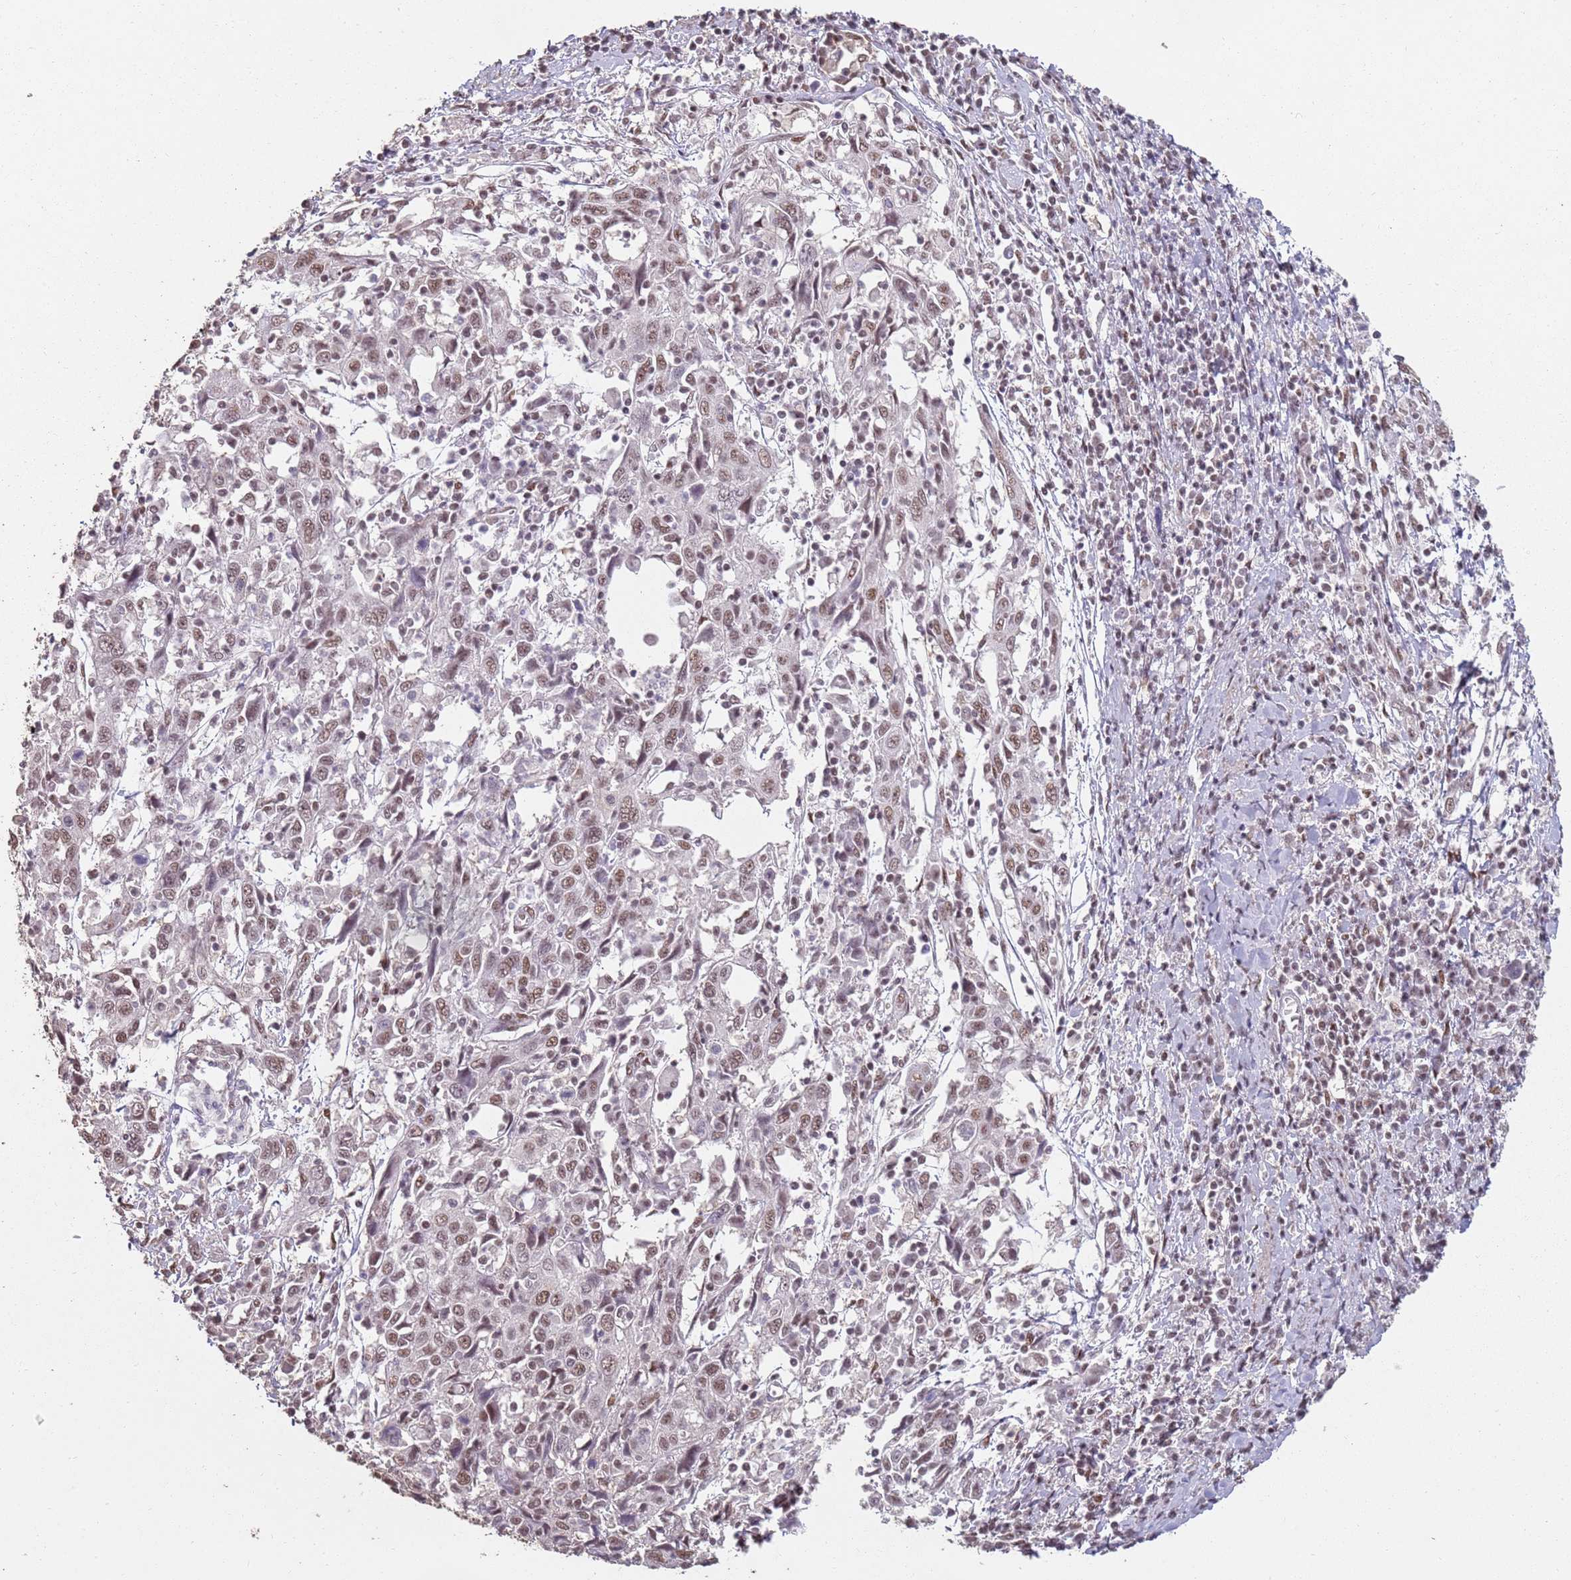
{"staining": {"intensity": "moderate", "quantity": ">75%", "location": "nuclear"}, "tissue": "cervical cancer", "cell_type": "Tumor cells", "image_type": "cancer", "snomed": [{"axis": "morphology", "description": "Squamous cell carcinoma, NOS"}, {"axis": "topography", "description": "Cervix"}], "caption": "This is an image of IHC staining of cervical cancer (squamous cell carcinoma), which shows moderate expression in the nuclear of tumor cells.", "gene": "ARL14EP", "patient": {"sex": "female", "age": 46}}